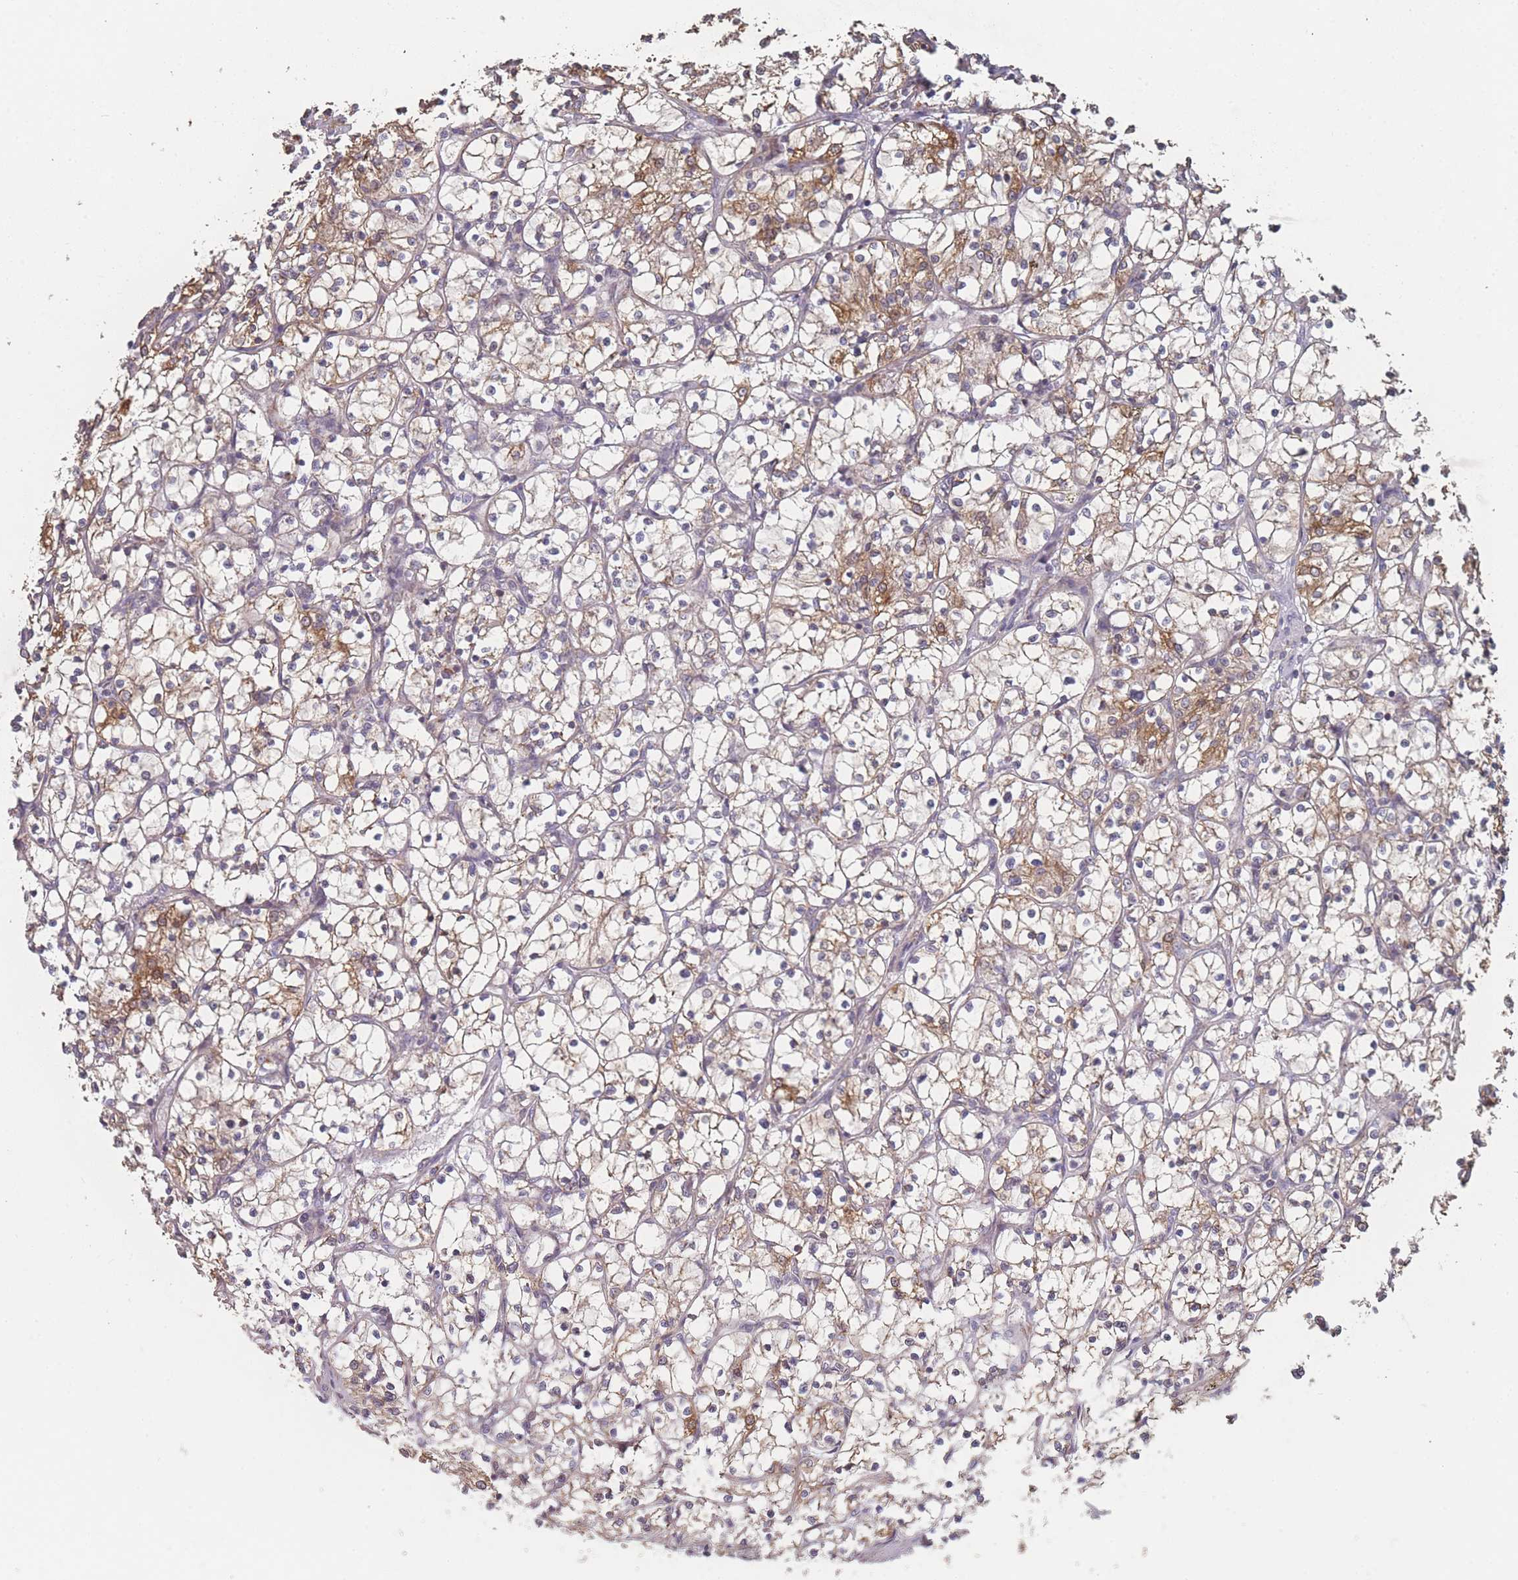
{"staining": {"intensity": "moderate", "quantity": "25%-75%", "location": "cytoplasmic/membranous"}, "tissue": "renal cancer", "cell_type": "Tumor cells", "image_type": "cancer", "snomed": [{"axis": "morphology", "description": "Adenocarcinoma, NOS"}, {"axis": "topography", "description": "Kidney"}], "caption": "Moderate cytoplasmic/membranous protein positivity is appreciated in approximately 25%-75% of tumor cells in renal cancer.", "gene": "PSMB3", "patient": {"sex": "female", "age": 69}}